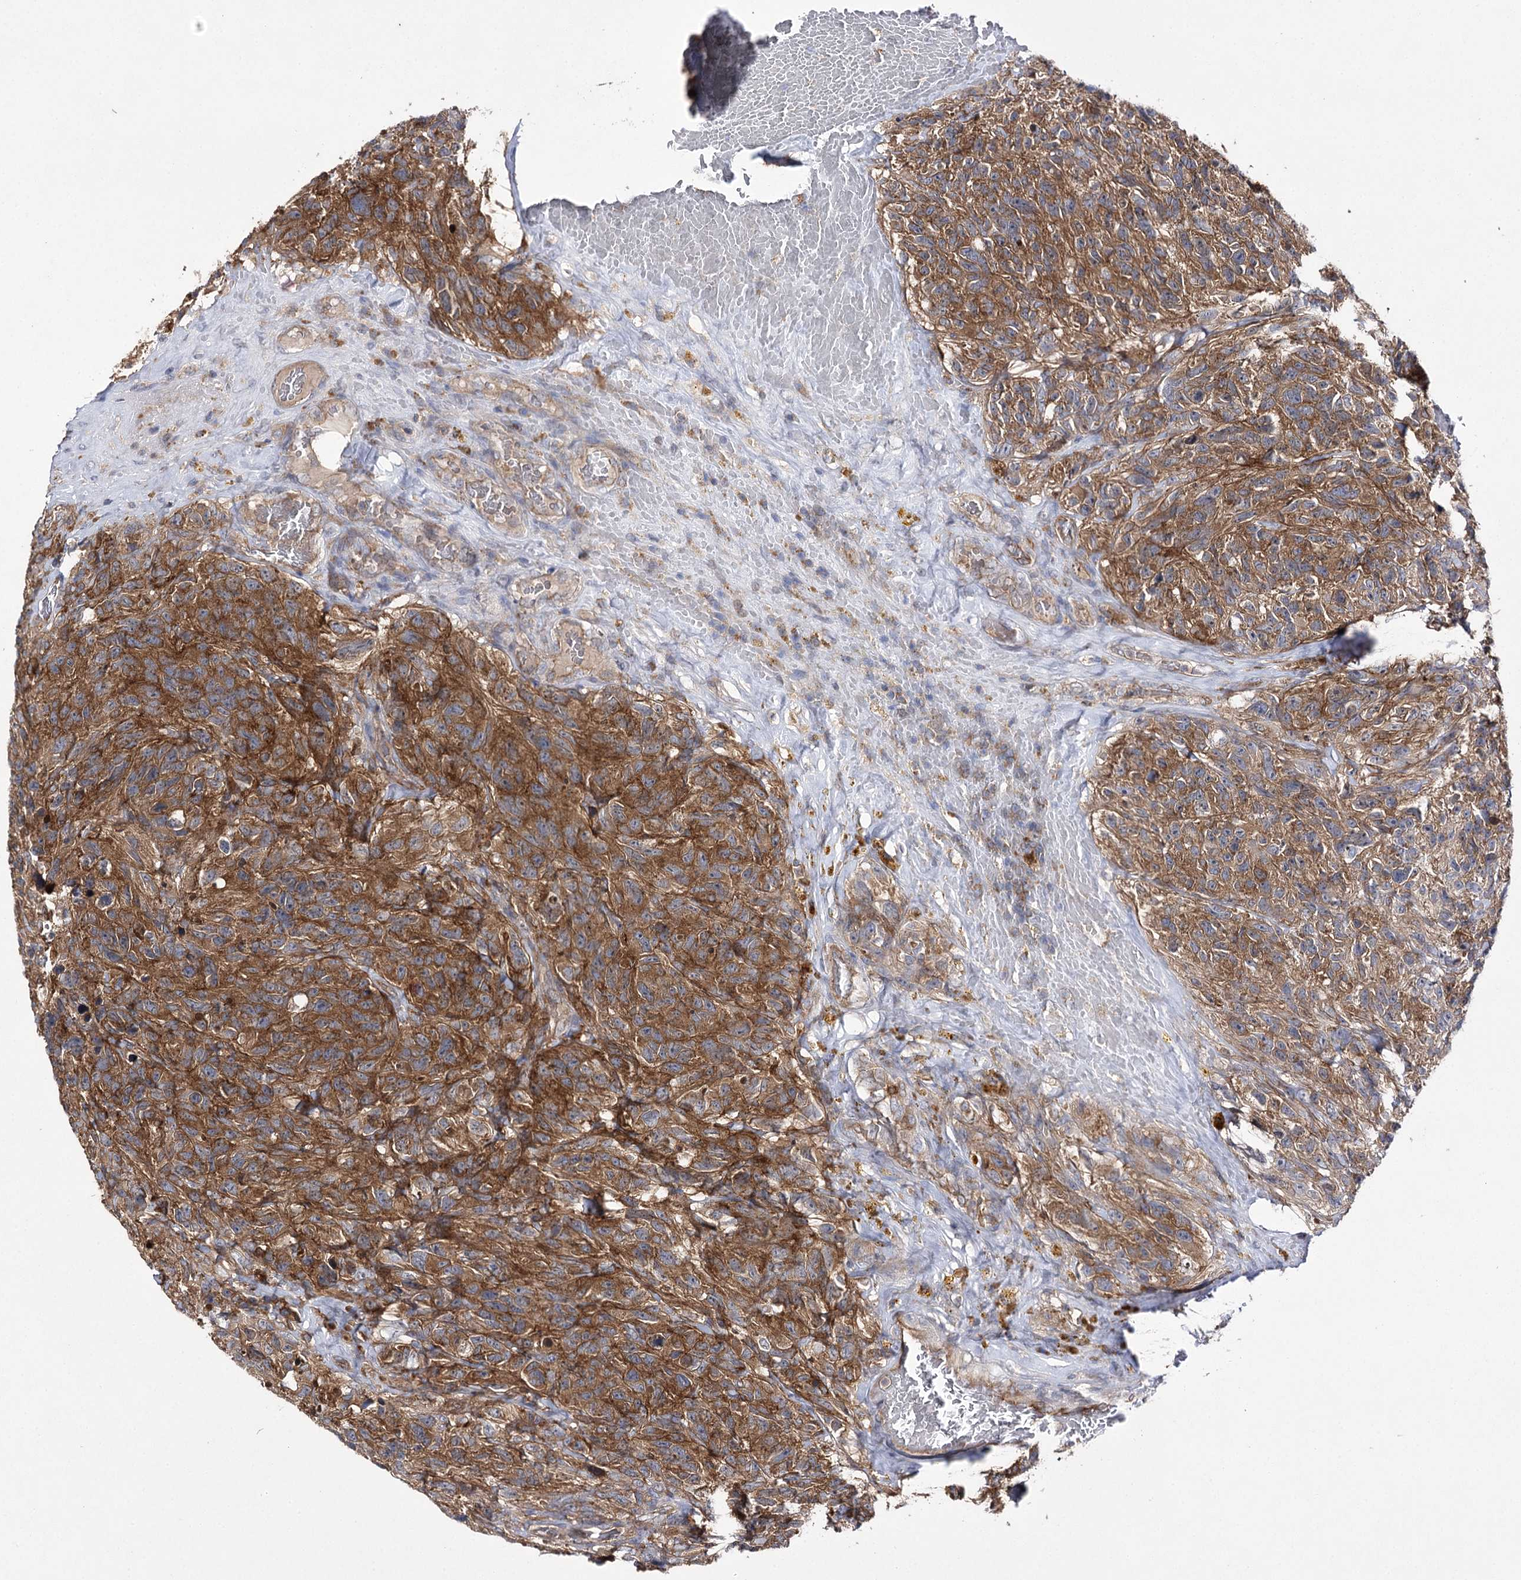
{"staining": {"intensity": "strong", "quantity": "25%-75%", "location": "cytoplasmic/membranous"}, "tissue": "glioma", "cell_type": "Tumor cells", "image_type": "cancer", "snomed": [{"axis": "morphology", "description": "Glioma, malignant, High grade"}, {"axis": "topography", "description": "Brain"}], "caption": "A photomicrograph of human glioma stained for a protein displays strong cytoplasmic/membranous brown staining in tumor cells.", "gene": "BCR", "patient": {"sex": "male", "age": 69}}